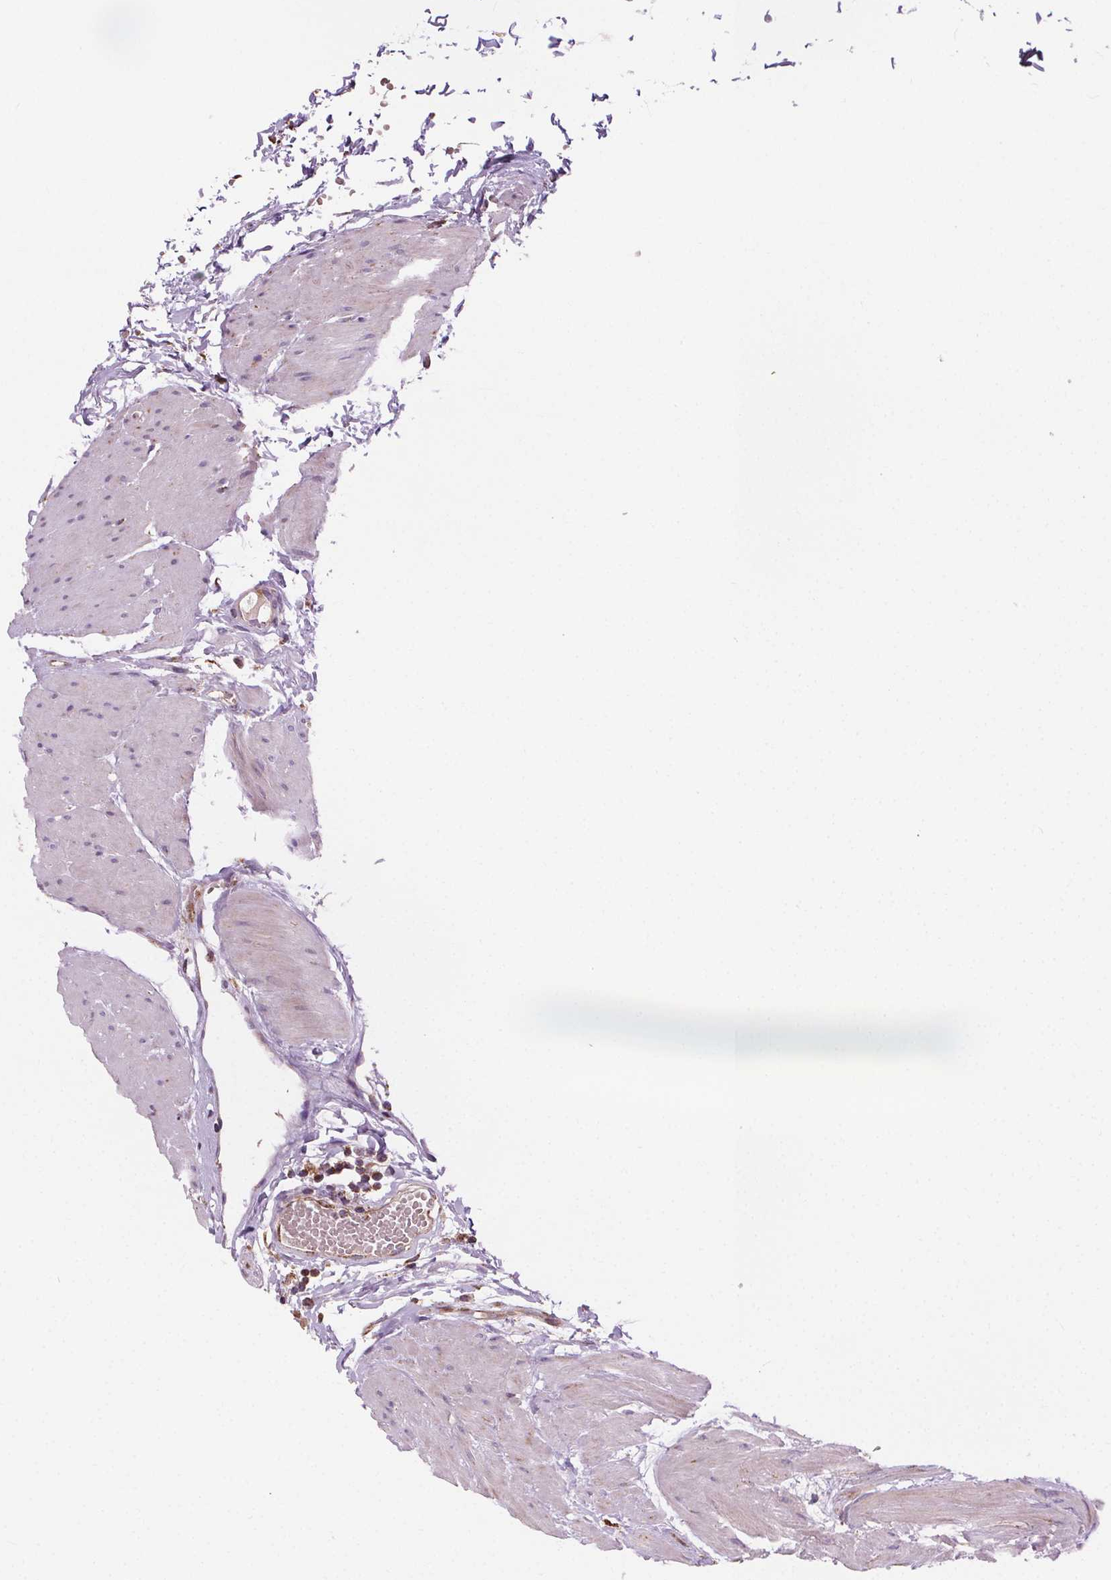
{"staining": {"intensity": "moderate", "quantity": ">75%", "location": "cytoplasmic/membranous"}, "tissue": "urinary bladder", "cell_type": "Urothelial cells", "image_type": "normal", "snomed": [{"axis": "morphology", "description": "Normal tissue, NOS"}, {"axis": "topography", "description": "Urinary bladder"}], "caption": "Immunohistochemical staining of benign human urinary bladder reveals medium levels of moderate cytoplasmic/membranous positivity in about >75% of urothelial cells.", "gene": "GOLT1B", "patient": {"sex": "male", "age": 64}}